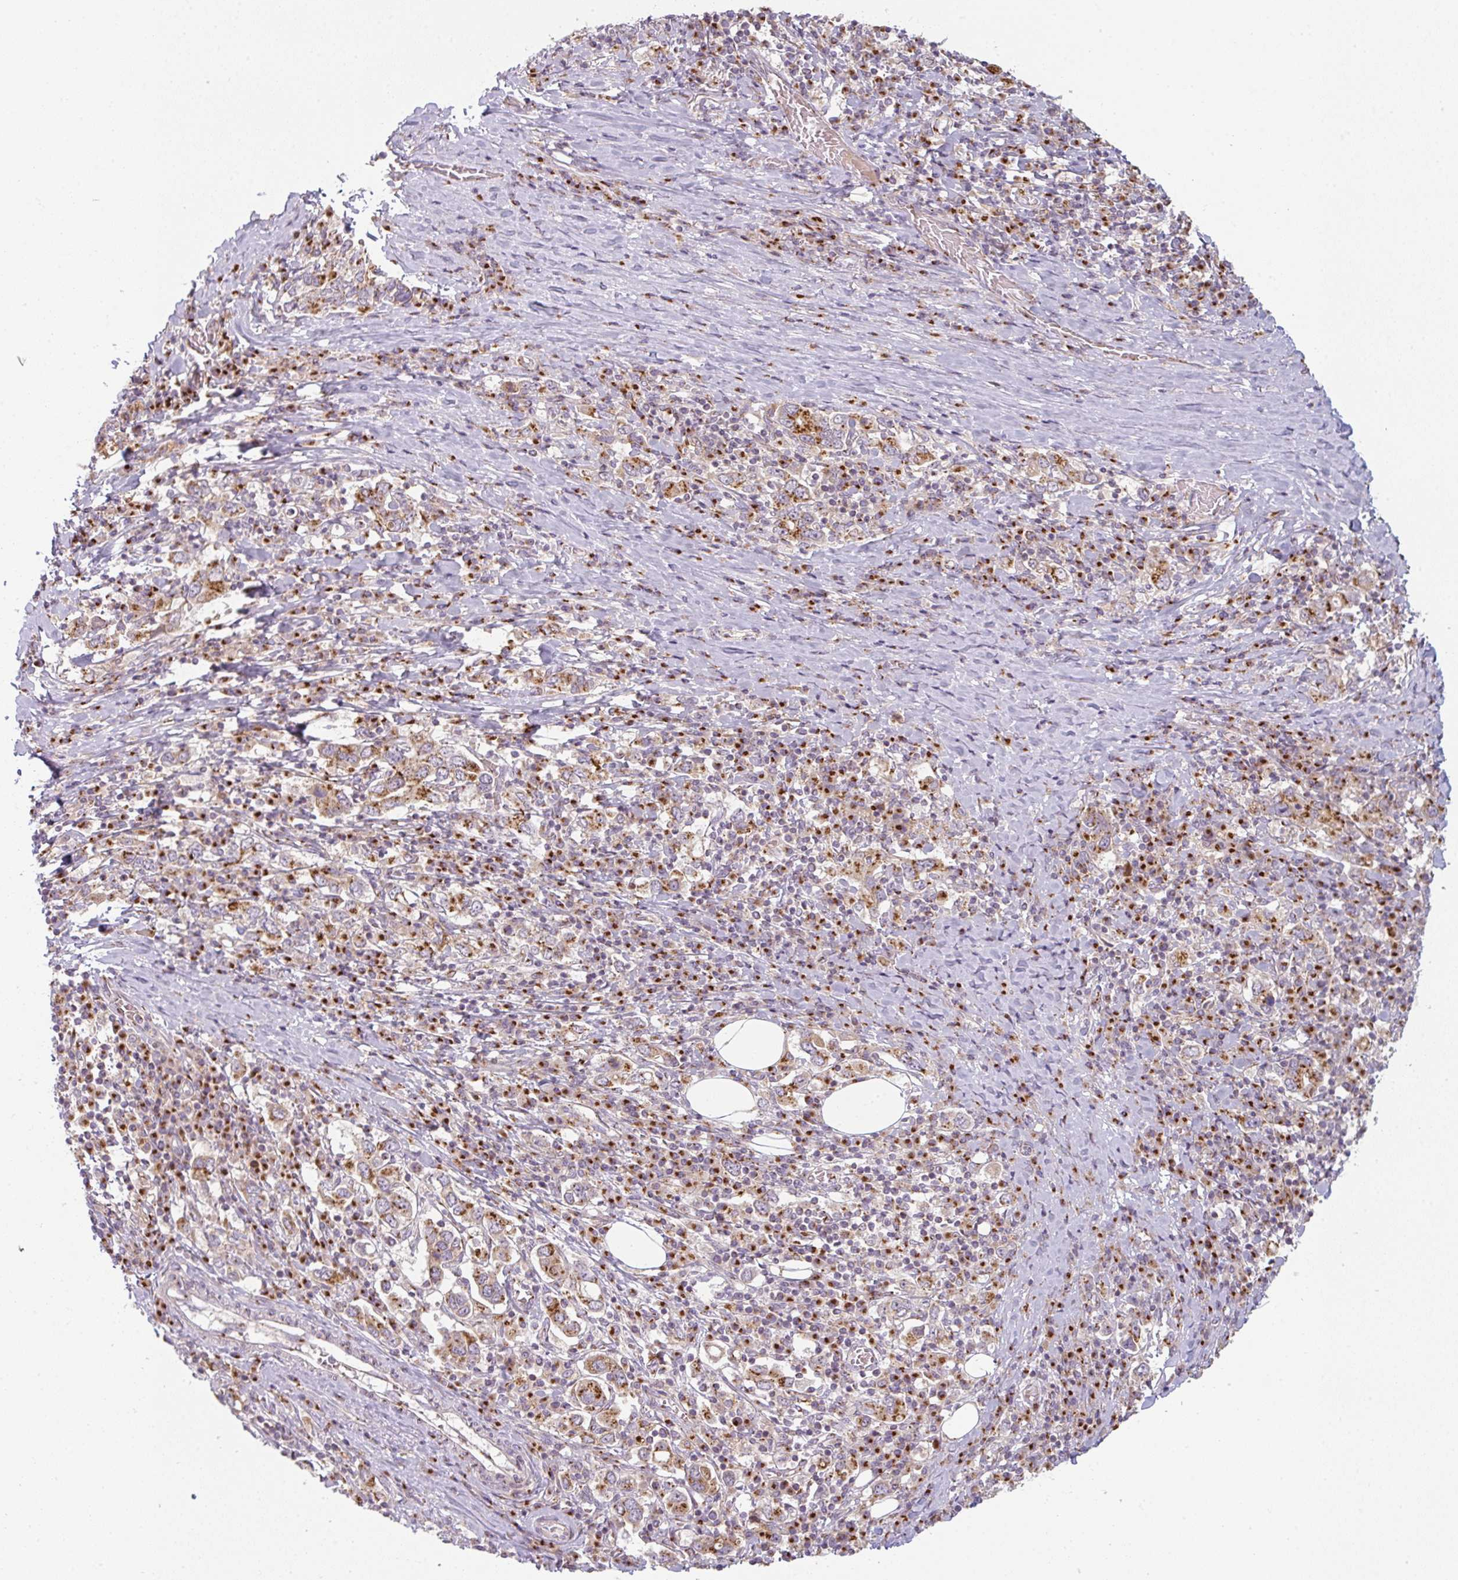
{"staining": {"intensity": "moderate", "quantity": ">75%", "location": "cytoplasmic/membranous"}, "tissue": "stomach cancer", "cell_type": "Tumor cells", "image_type": "cancer", "snomed": [{"axis": "morphology", "description": "Adenocarcinoma, NOS"}, {"axis": "topography", "description": "Stomach, upper"}, {"axis": "topography", "description": "Stomach"}], "caption": "Immunohistochemical staining of human stomach cancer displays moderate cytoplasmic/membranous protein positivity in about >75% of tumor cells. (DAB (3,3'-diaminobenzidine) IHC, brown staining for protein, blue staining for nuclei).", "gene": "GVQW3", "patient": {"sex": "male", "age": 62}}